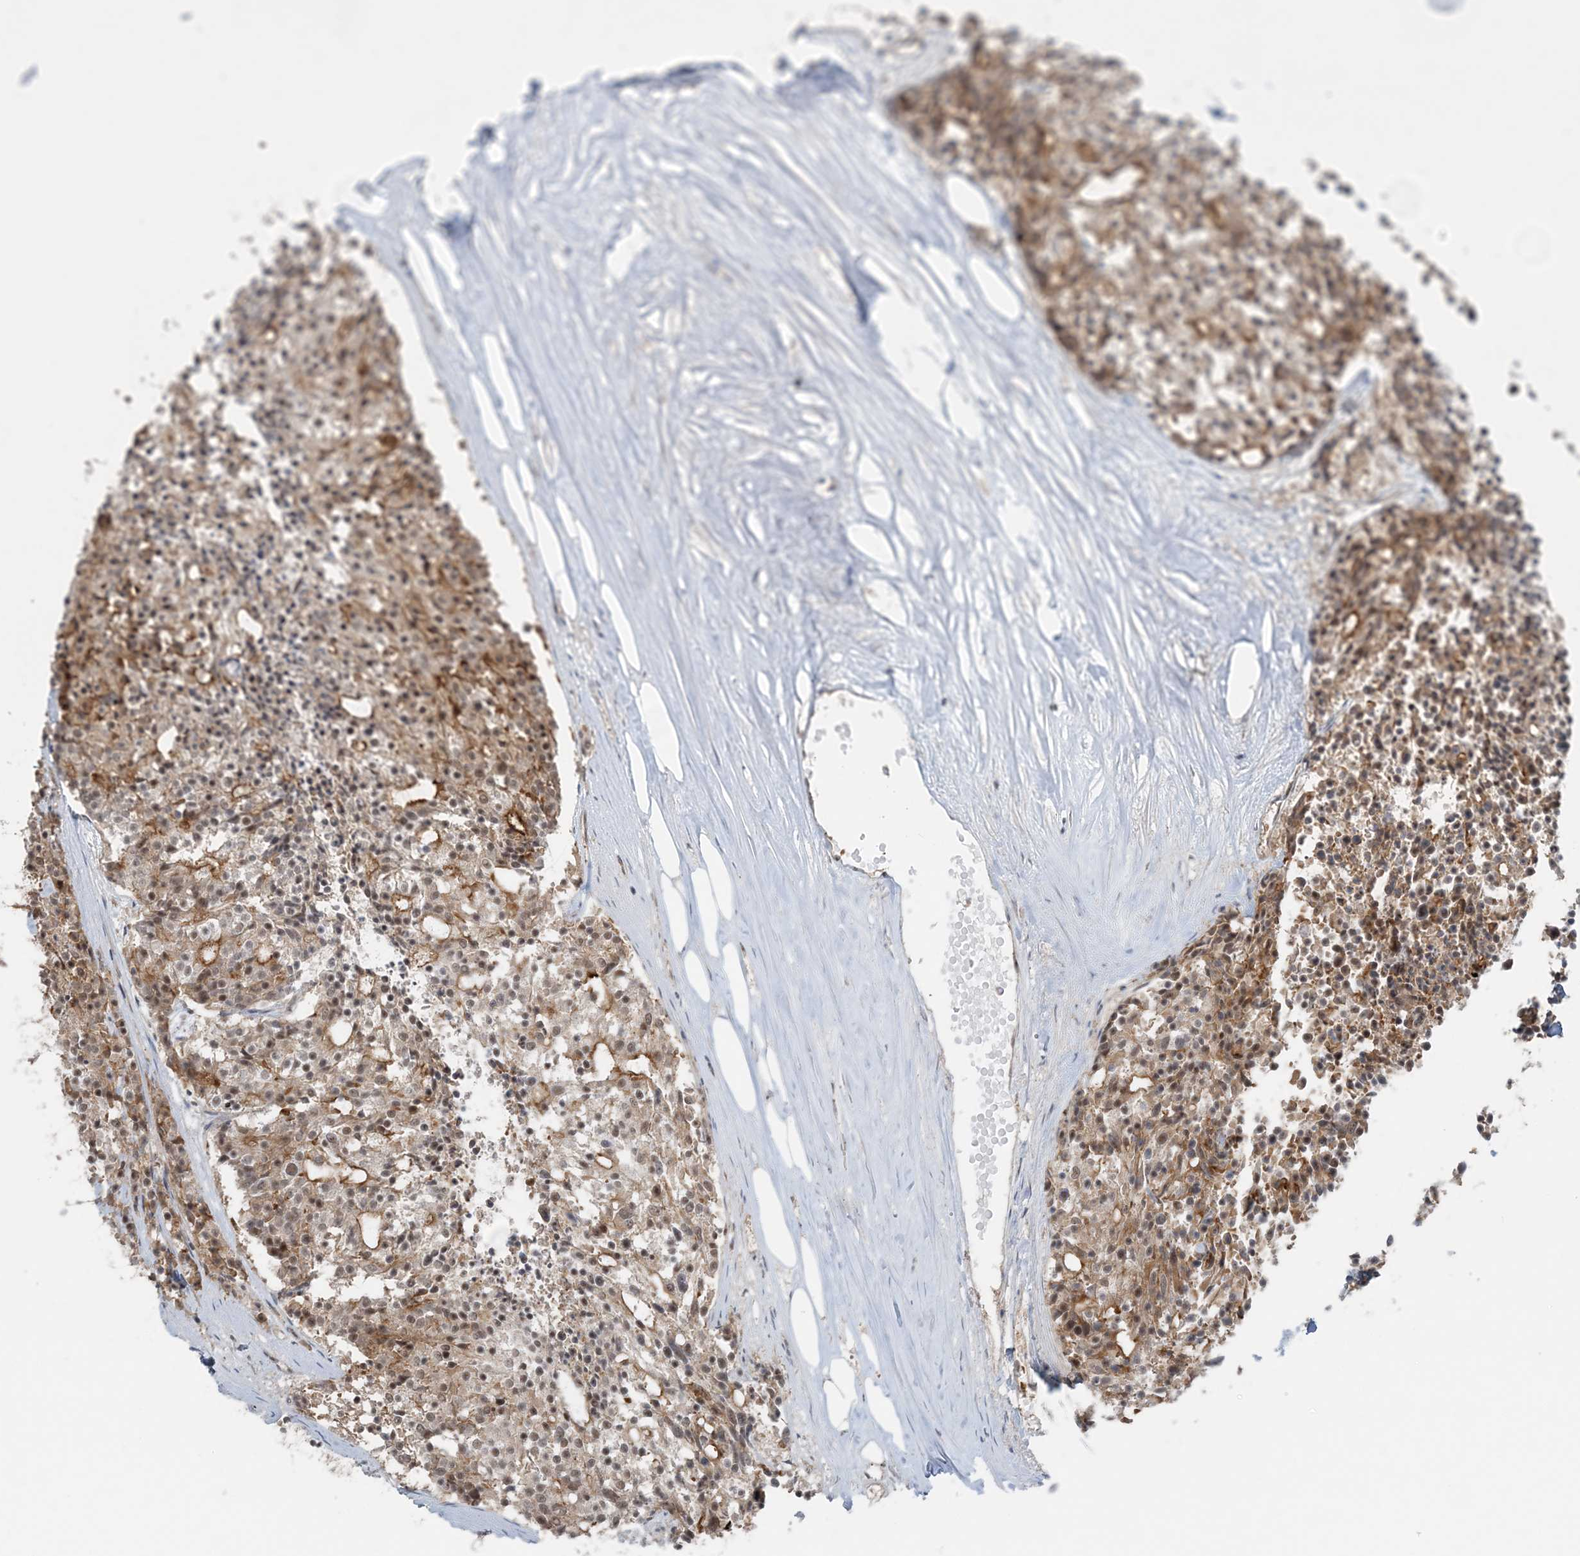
{"staining": {"intensity": "moderate", "quantity": ">75%", "location": "cytoplasmic/membranous,nuclear"}, "tissue": "carcinoid", "cell_type": "Tumor cells", "image_type": "cancer", "snomed": [{"axis": "morphology", "description": "Carcinoid, malignant, NOS"}, {"axis": "topography", "description": "Pancreas"}], "caption": "Moderate cytoplasmic/membranous and nuclear protein staining is identified in about >75% of tumor cells in malignant carcinoid.", "gene": "ATP11A", "patient": {"sex": "female", "age": 54}}